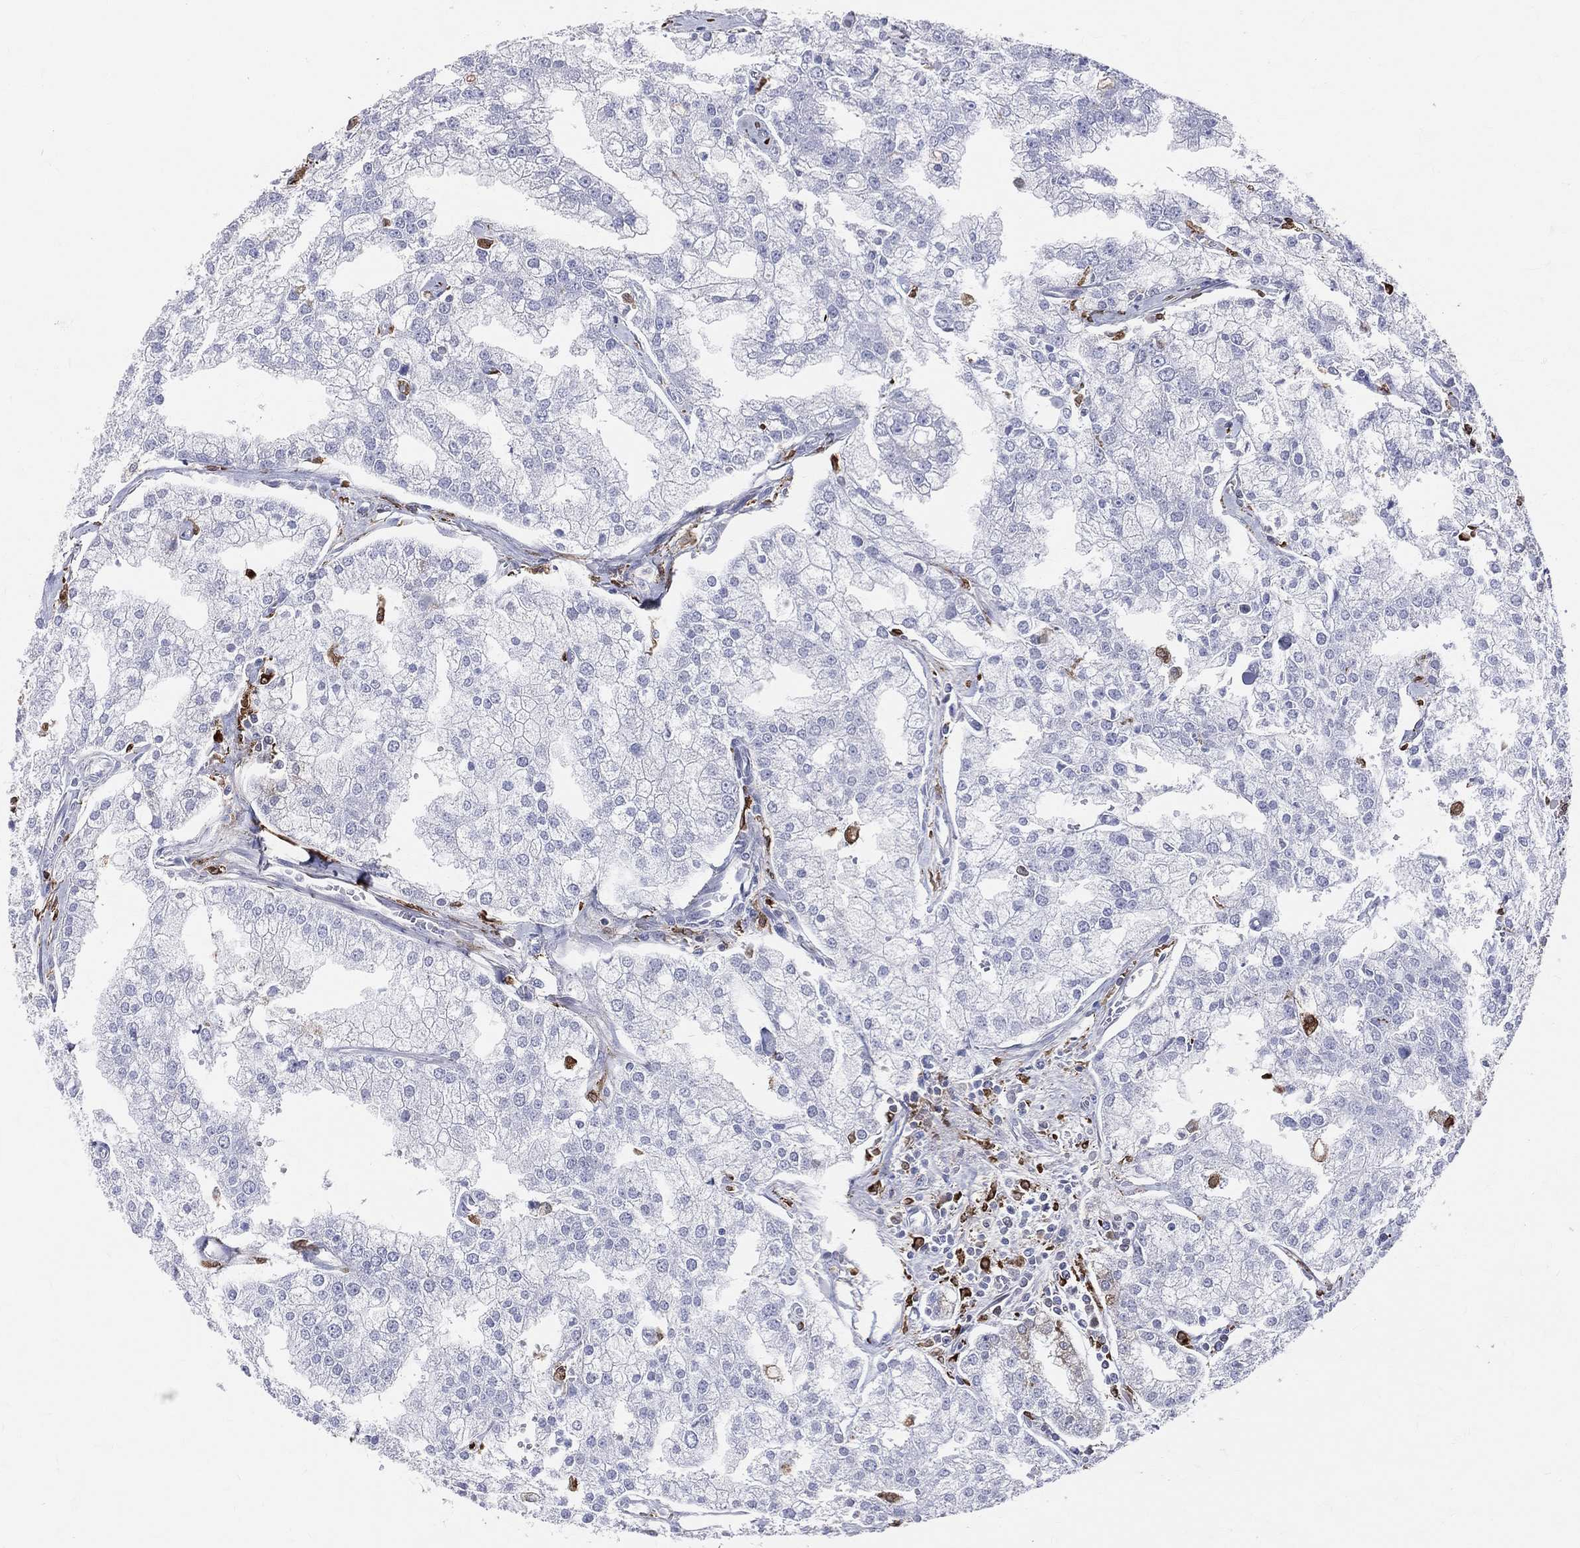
{"staining": {"intensity": "negative", "quantity": "none", "location": "none"}, "tissue": "prostate cancer", "cell_type": "Tumor cells", "image_type": "cancer", "snomed": [{"axis": "morphology", "description": "Adenocarcinoma, NOS"}, {"axis": "topography", "description": "Prostate"}], "caption": "IHC histopathology image of human prostate cancer stained for a protein (brown), which exhibits no staining in tumor cells.", "gene": "CD74", "patient": {"sex": "male", "age": 70}}